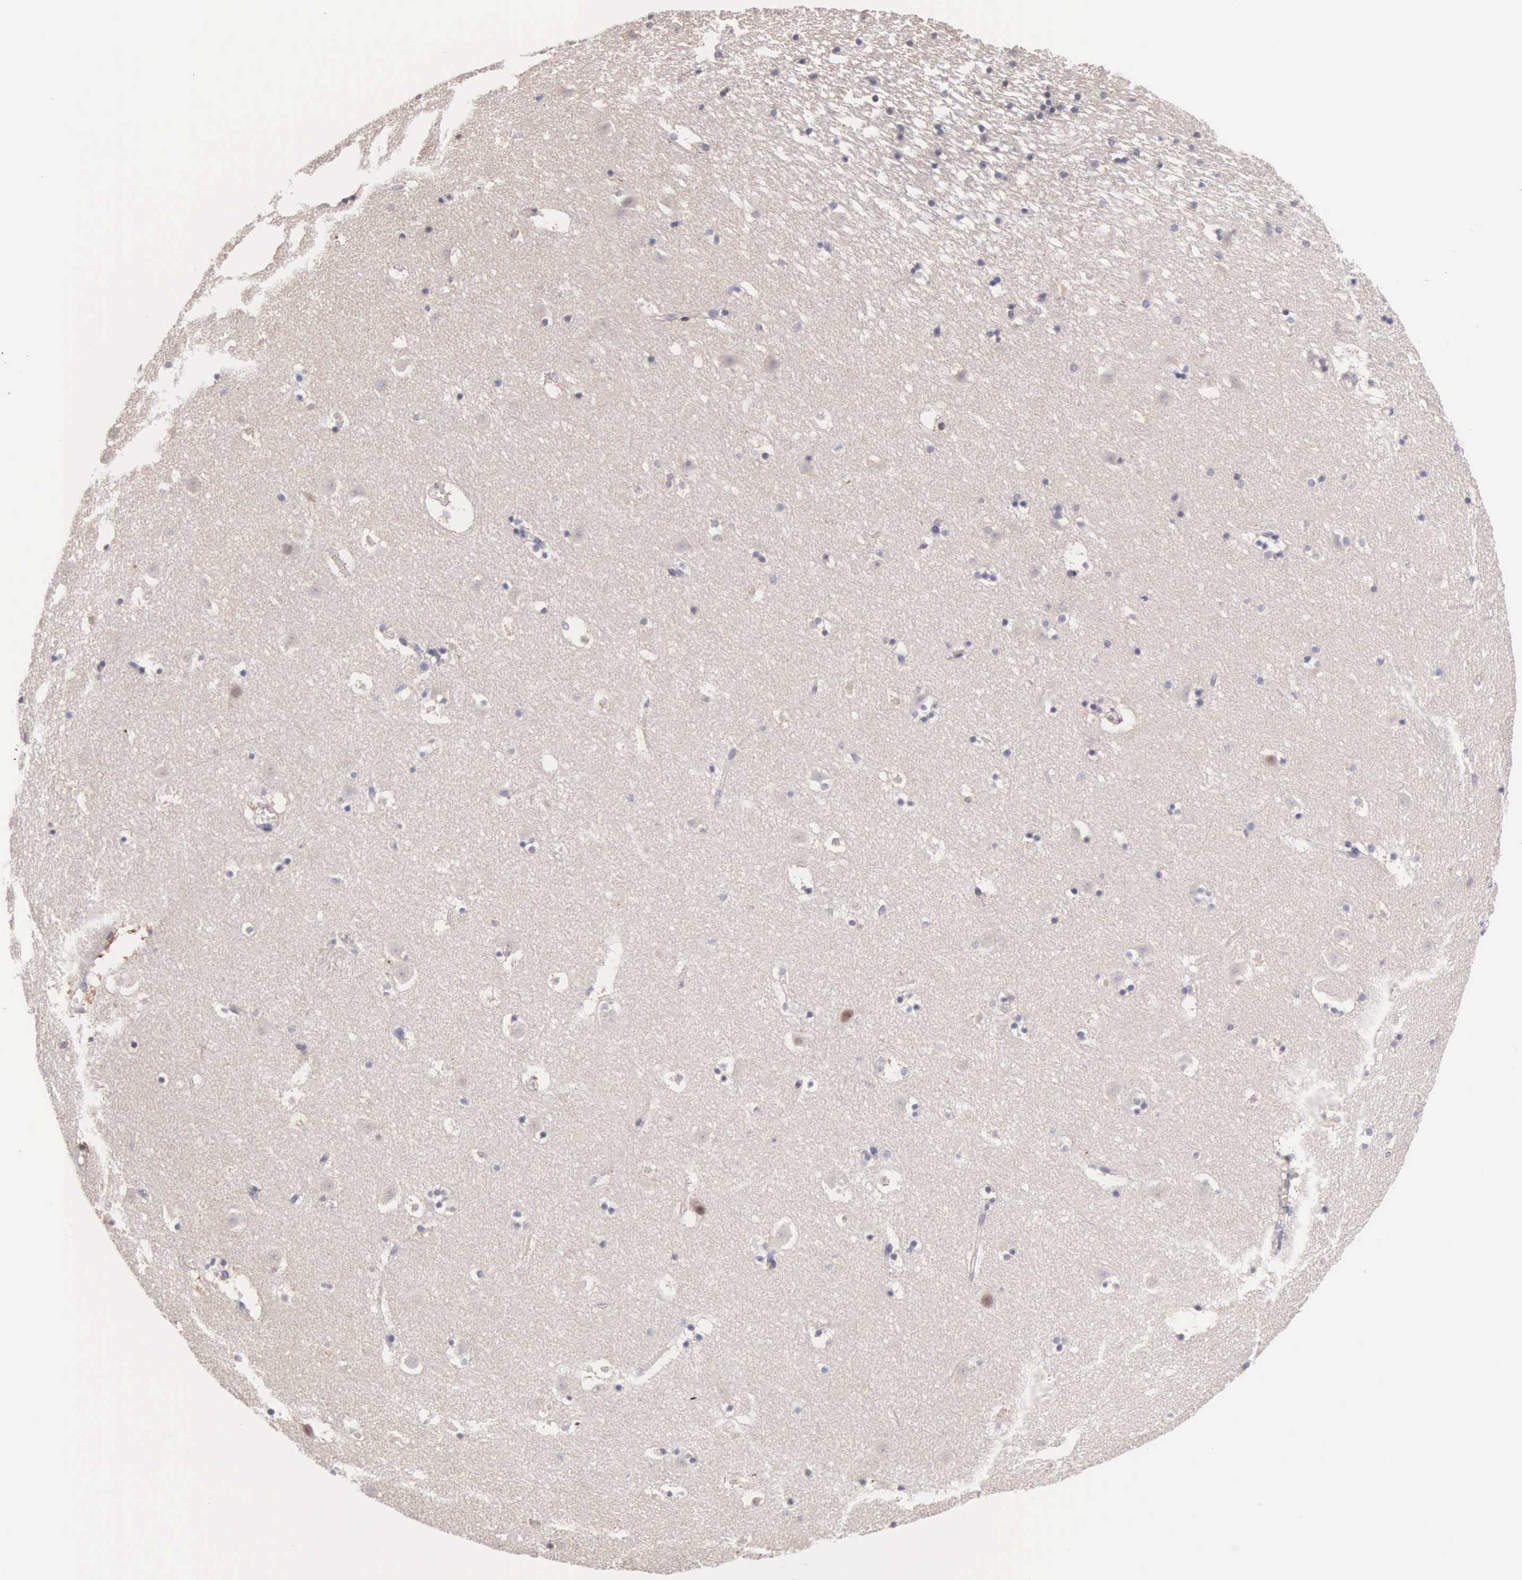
{"staining": {"intensity": "negative", "quantity": "none", "location": "none"}, "tissue": "caudate", "cell_type": "Glial cells", "image_type": "normal", "snomed": [{"axis": "morphology", "description": "Normal tissue, NOS"}, {"axis": "topography", "description": "Lateral ventricle wall"}], "caption": "The photomicrograph demonstrates no staining of glial cells in unremarkable caudate.", "gene": "PIR", "patient": {"sex": "male", "age": 45}}